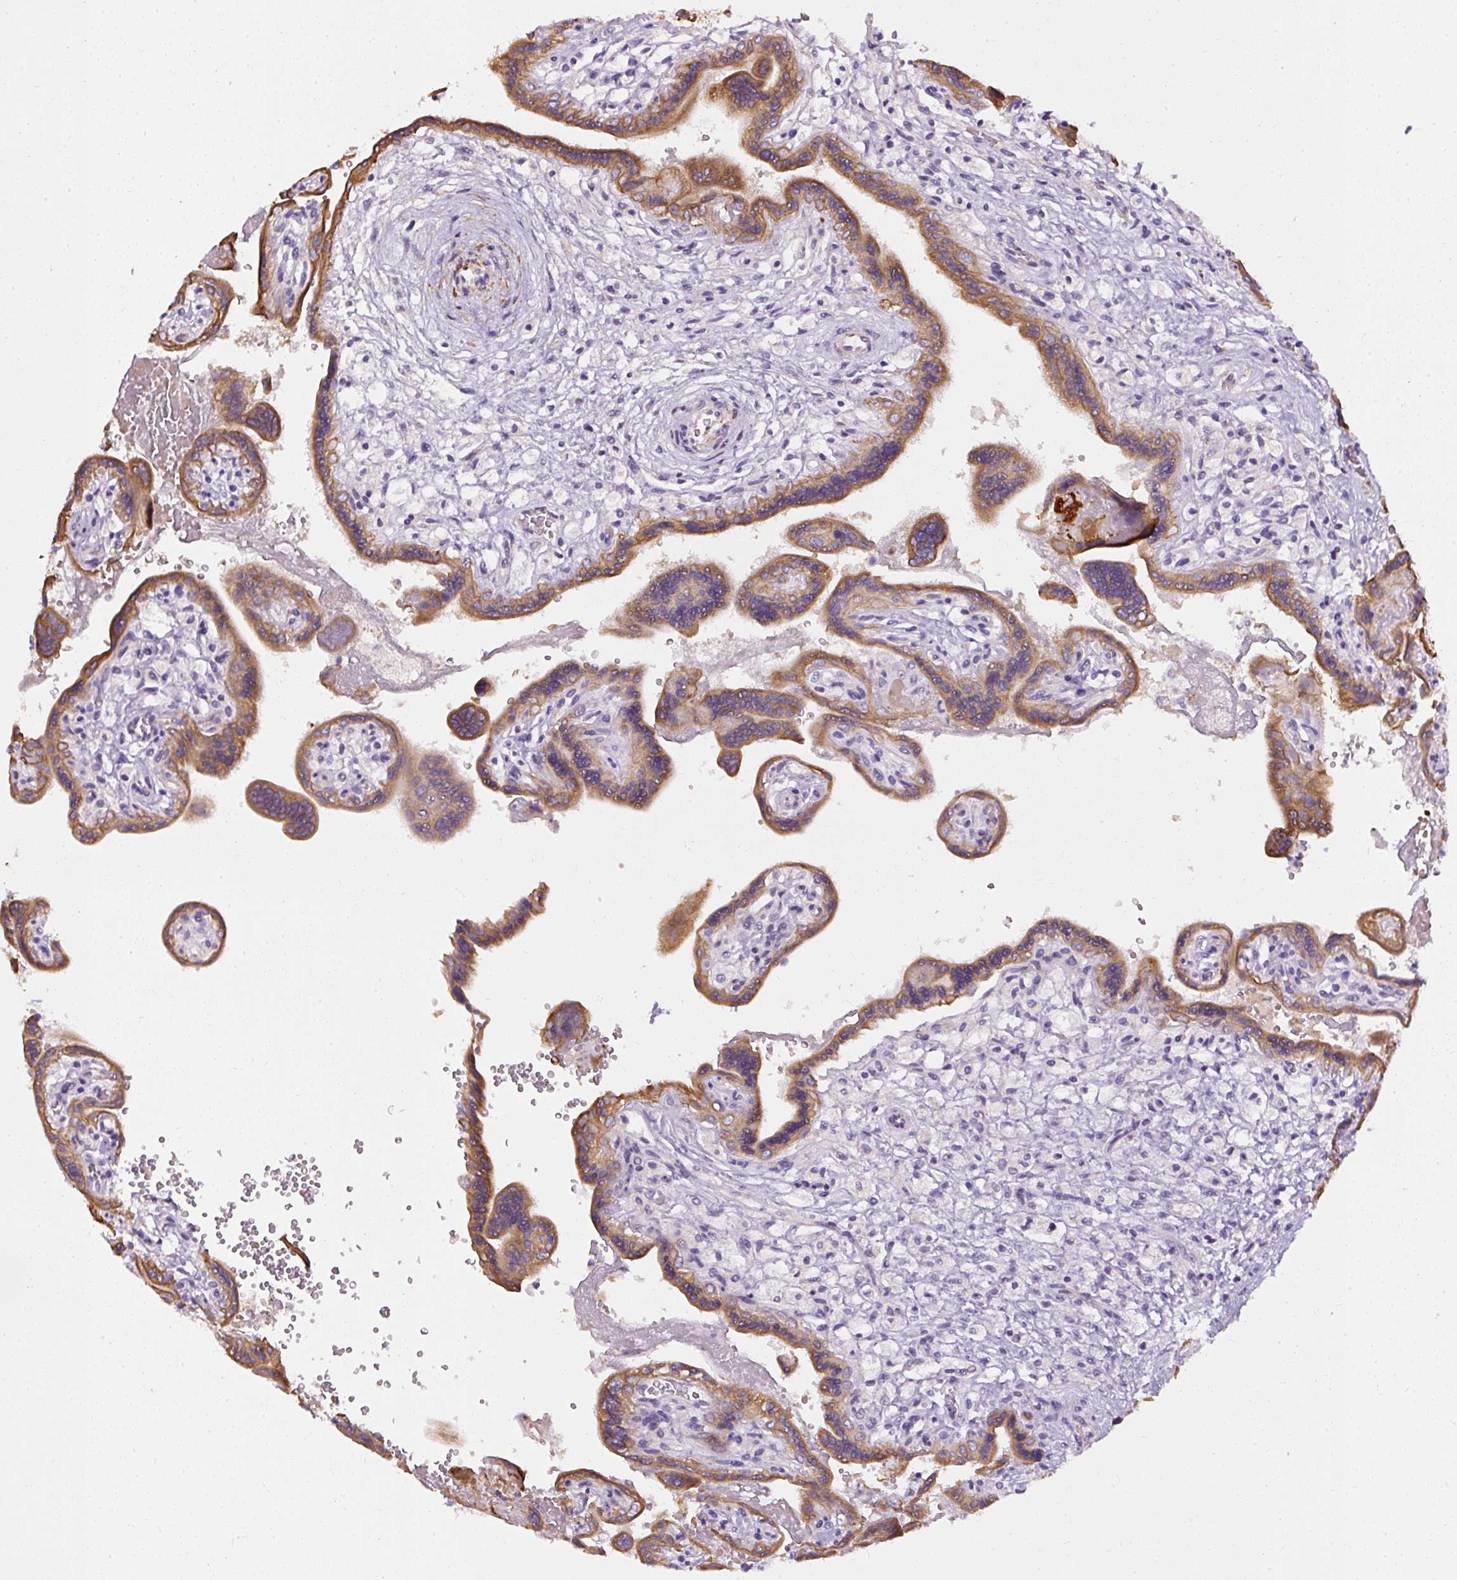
{"staining": {"intensity": "strong", "quantity": ">75%", "location": "cytoplasmic/membranous"}, "tissue": "placenta", "cell_type": "Decidual cells", "image_type": "normal", "snomed": [{"axis": "morphology", "description": "Normal tissue, NOS"}, {"axis": "topography", "description": "Placenta"}], "caption": "Human placenta stained with a brown dye shows strong cytoplasmic/membranous positive positivity in about >75% of decidual cells.", "gene": "FAM149A", "patient": {"sex": "female", "age": 37}}